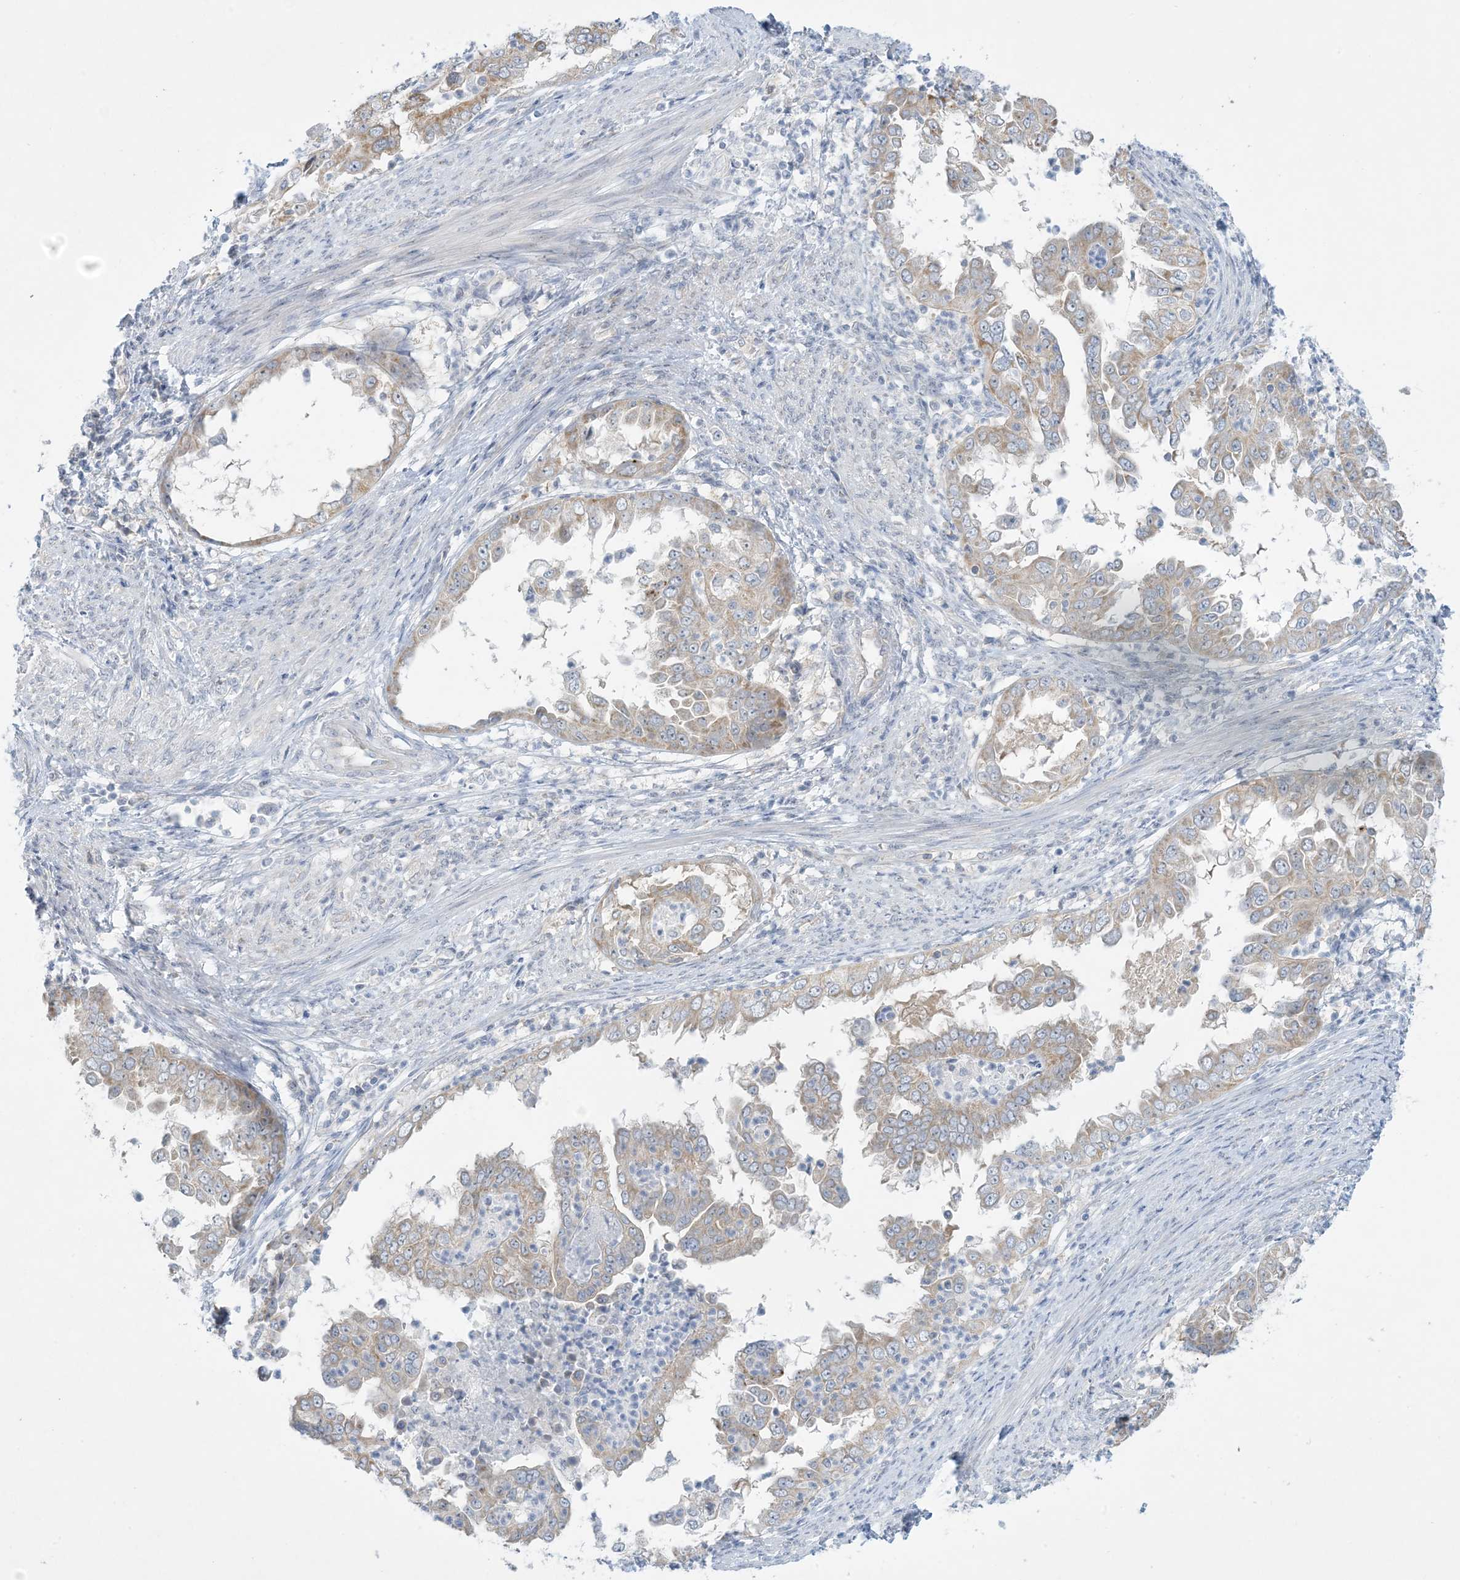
{"staining": {"intensity": "weak", "quantity": "25%-75%", "location": "cytoplasmic/membranous"}, "tissue": "endometrial cancer", "cell_type": "Tumor cells", "image_type": "cancer", "snomed": [{"axis": "morphology", "description": "Adenocarcinoma, NOS"}, {"axis": "topography", "description": "Endometrium"}], "caption": "Adenocarcinoma (endometrial) stained for a protein (brown) demonstrates weak cytoplasmic/membranous positive positivity in about 25%-75% of tumor cells.", "gene": "MRPS18A", "patient": {"sex": "female", "age": 85}}